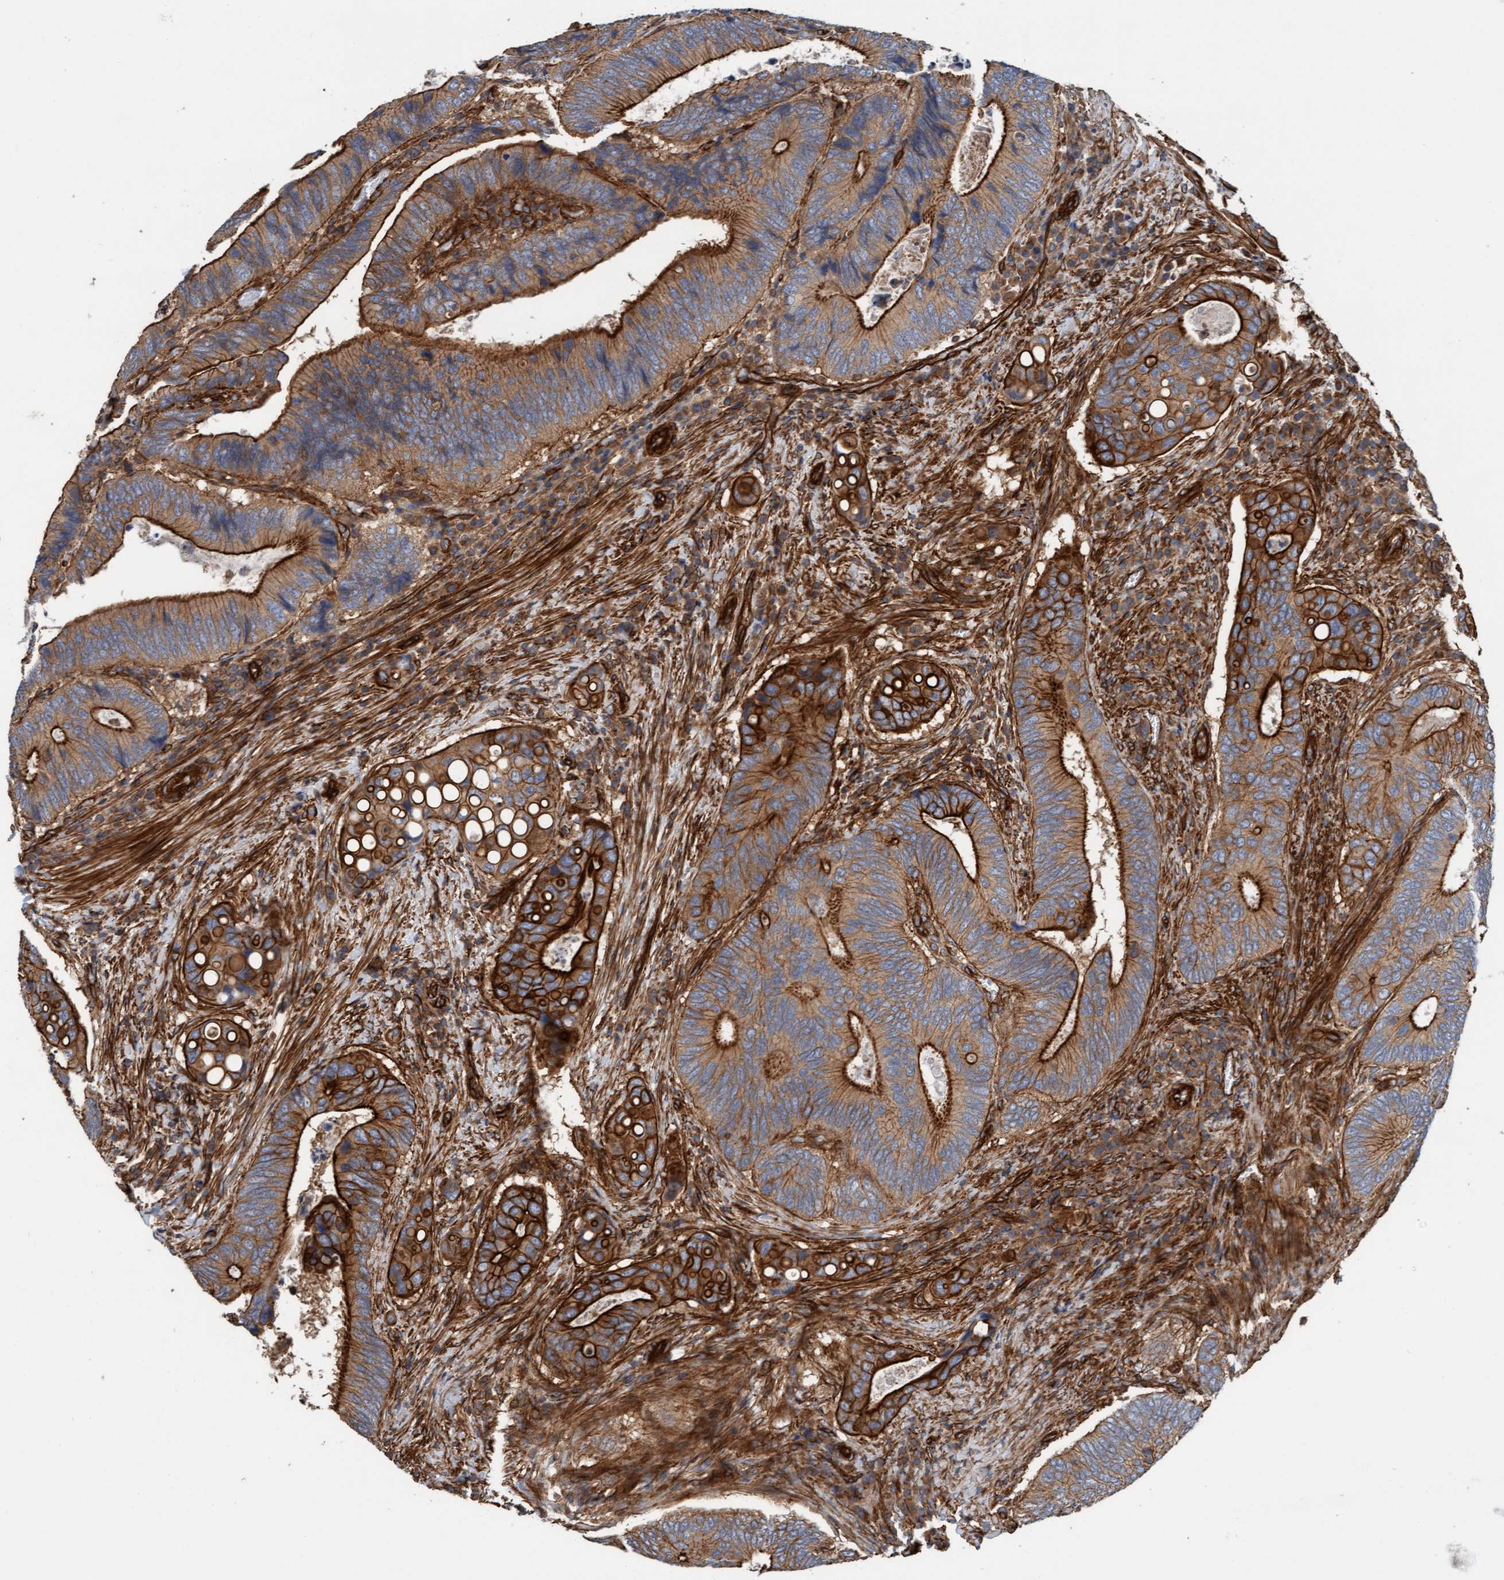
{"staining": {"intensity": "strong", "quantity": ">75%", "location": "cytoplasmic/membranous"}, "tissue": "colorectal cancer", "cell_type": "Tumor cells", "image_type": "cancer", "snomed": [{"axis": "morphology", "description": "Inflammation, NOS"}, {"axis": "morphology", "description": "Adenocarcinoma, NOS"}, {"axis": "topography", "description": "Colon"}], "caption": "Human colorectal adenocarcinoma stained for a protein (brown) reveals strong cytoplasmic/membranous positive expression in about >75% of tumor cells.", "gene": "STXBP4", "patient": {"sex": "male", "age": 72}}